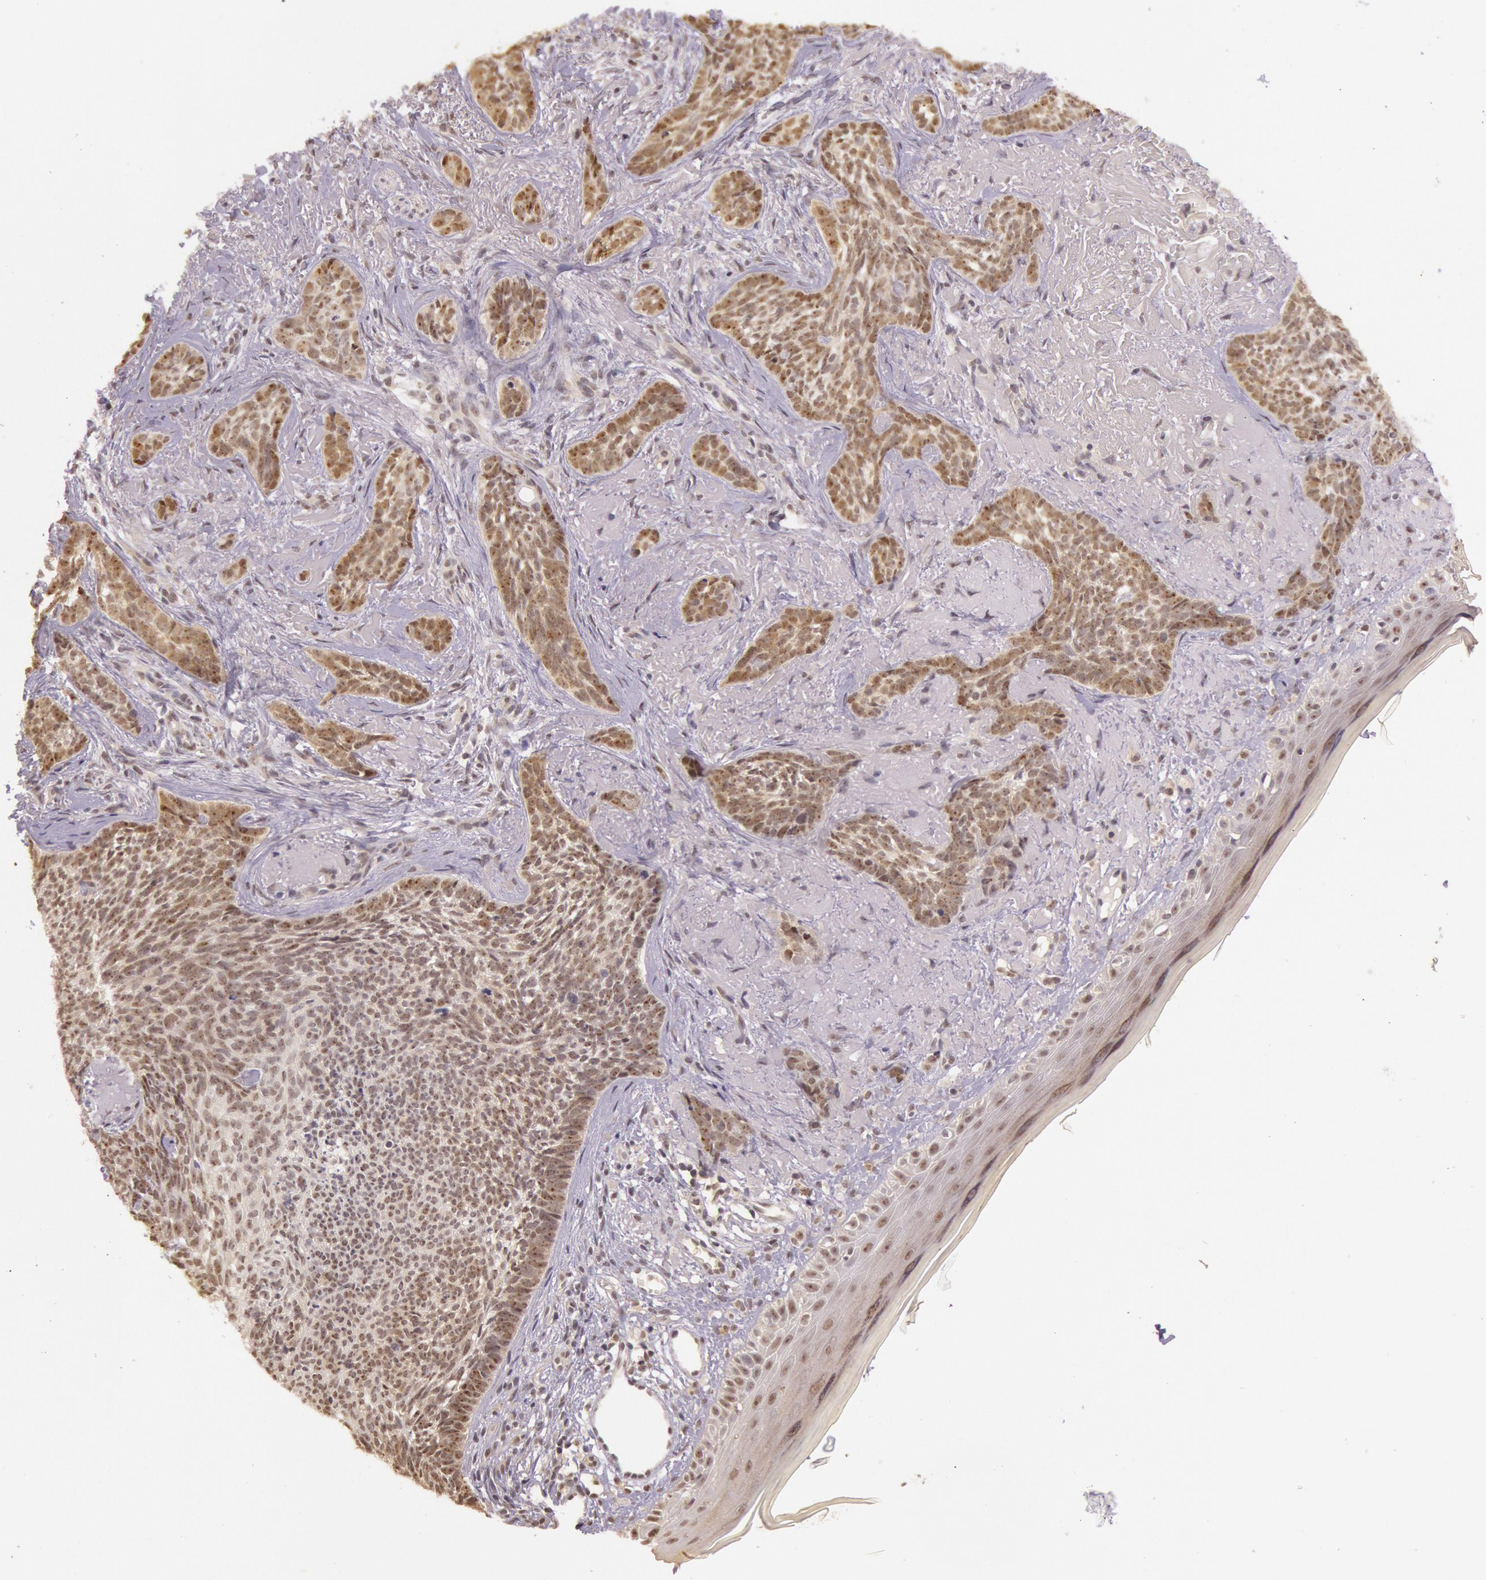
{"staining": {"intensity": "moderate", "quantity": ">75%", "location": "cytoplasmic/membranous"}, "tissue": "skin cancer", "cell_type": "Tumor cells", "image_type": "cancer", "snomed": [{"axis": "morphology", "description": "Basal cell carcinoma"}, {"axis": "topography", "description": "Skin"}], "caption": "Skin cancer stained with a protein marker shows moderate staining in tumor cells.", "gene": "RTL10", "patient": {"sex": "female", "age": 81}}